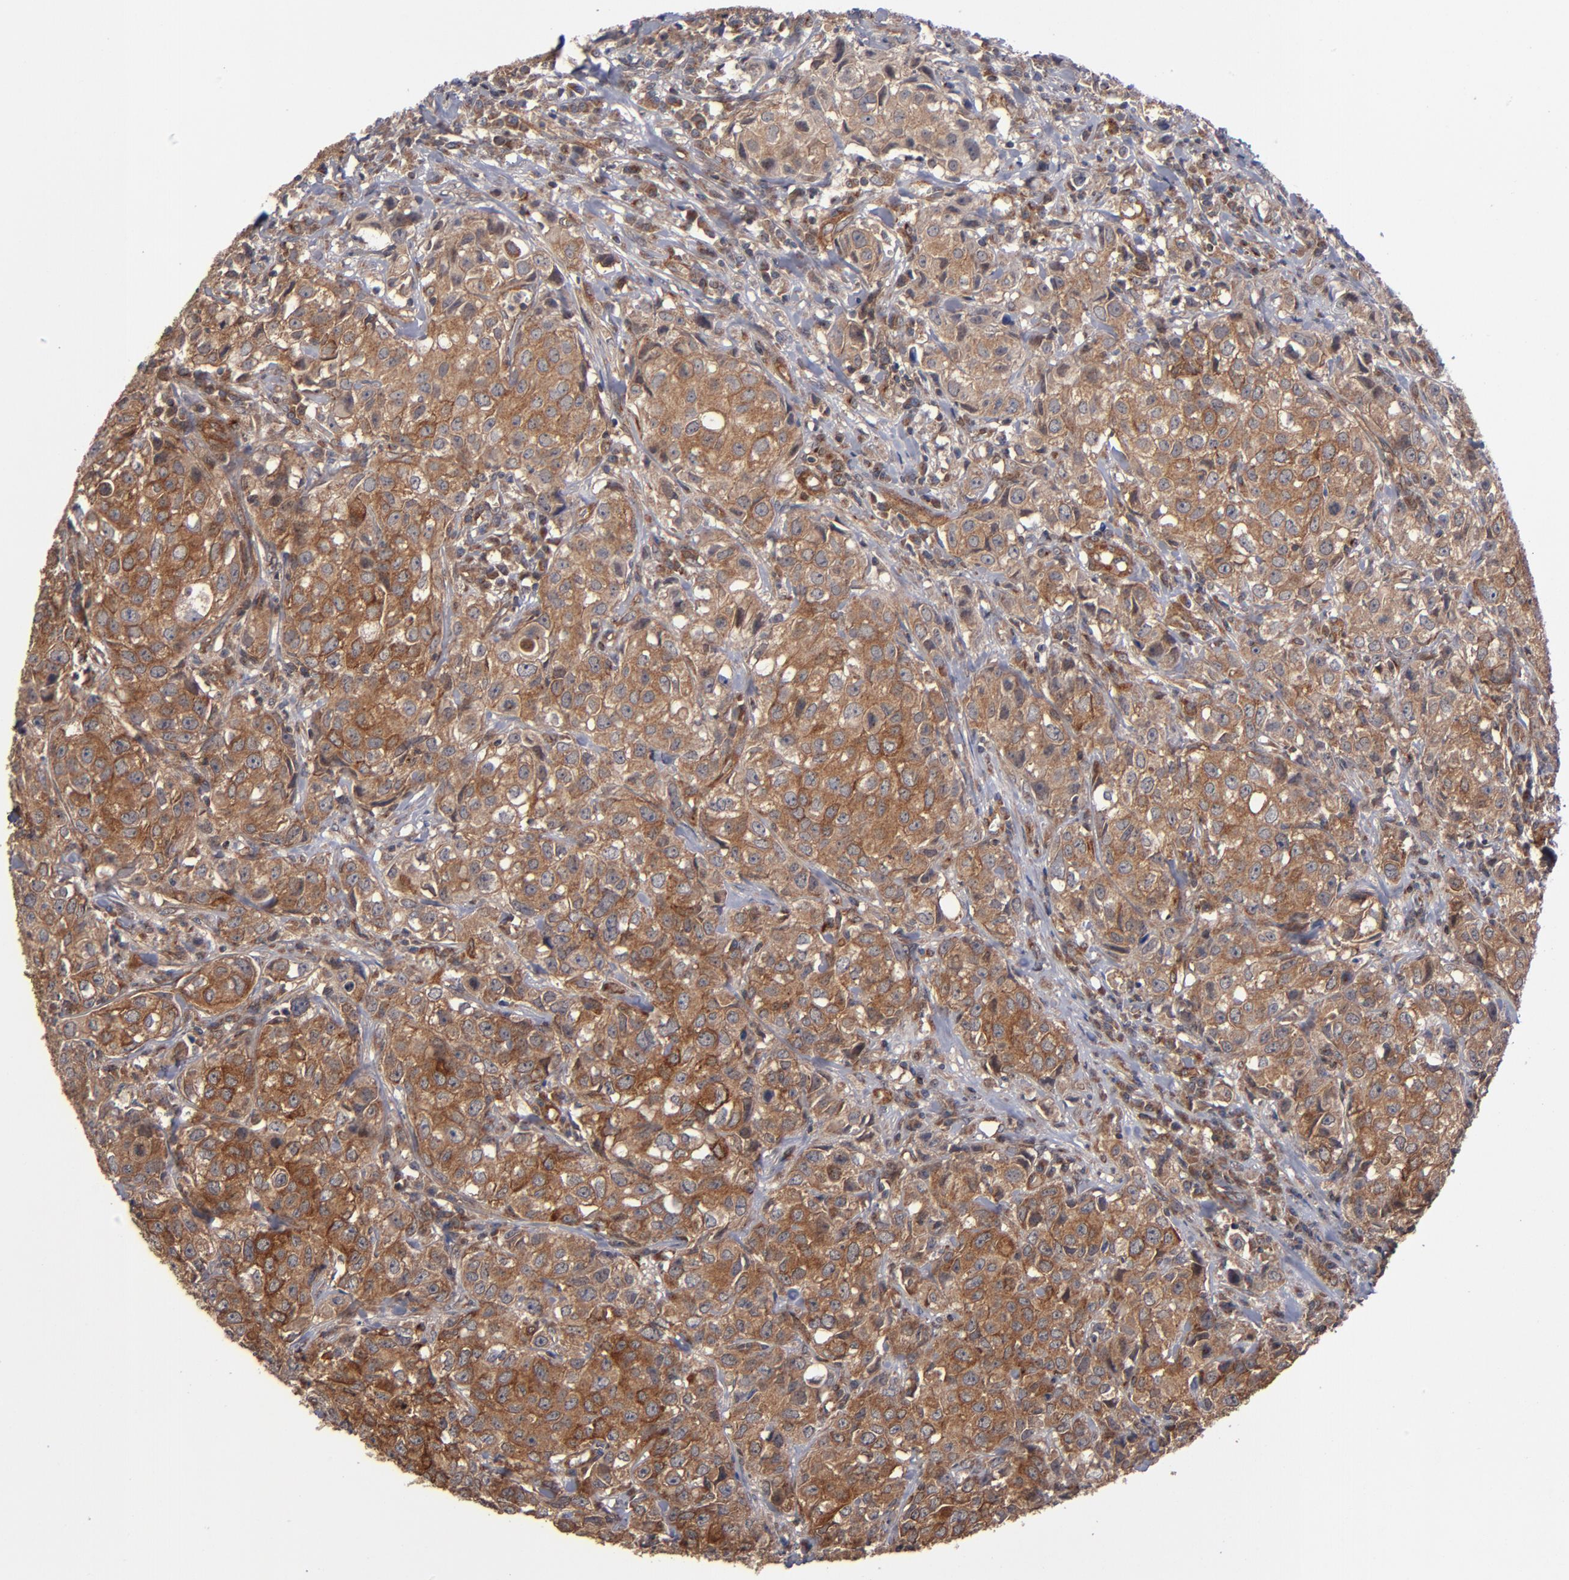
{"staining": {"intensity": "moderate", "quantity": ">75%", "location": "cytoplasmic/membranous"}, "tissue": "urothelial cancer", "cell_type": "Tumor cells", "image_type": "cancer", "snomed": [{"axis": "morphology", "description": "Urothelial carcinoma, High grade"}, {"axis": "topography", "description": "Urinary bladder"}], "caption": "Immunohistochemistry (IHC) staining of high-grade urothelial carcinoma, which reveals medium levels of moderate cytoplasmic/membranous staining in about >75% of tumor cells indicating moderate cytoplasmic/membranous protein positivity. The staining was performed using DAB (brown) for protein detection and nuclei were counterstained in hematoxylin (blue).", "gene": "BDKRB1", "patient": {"sex": "female", "age": 75}}